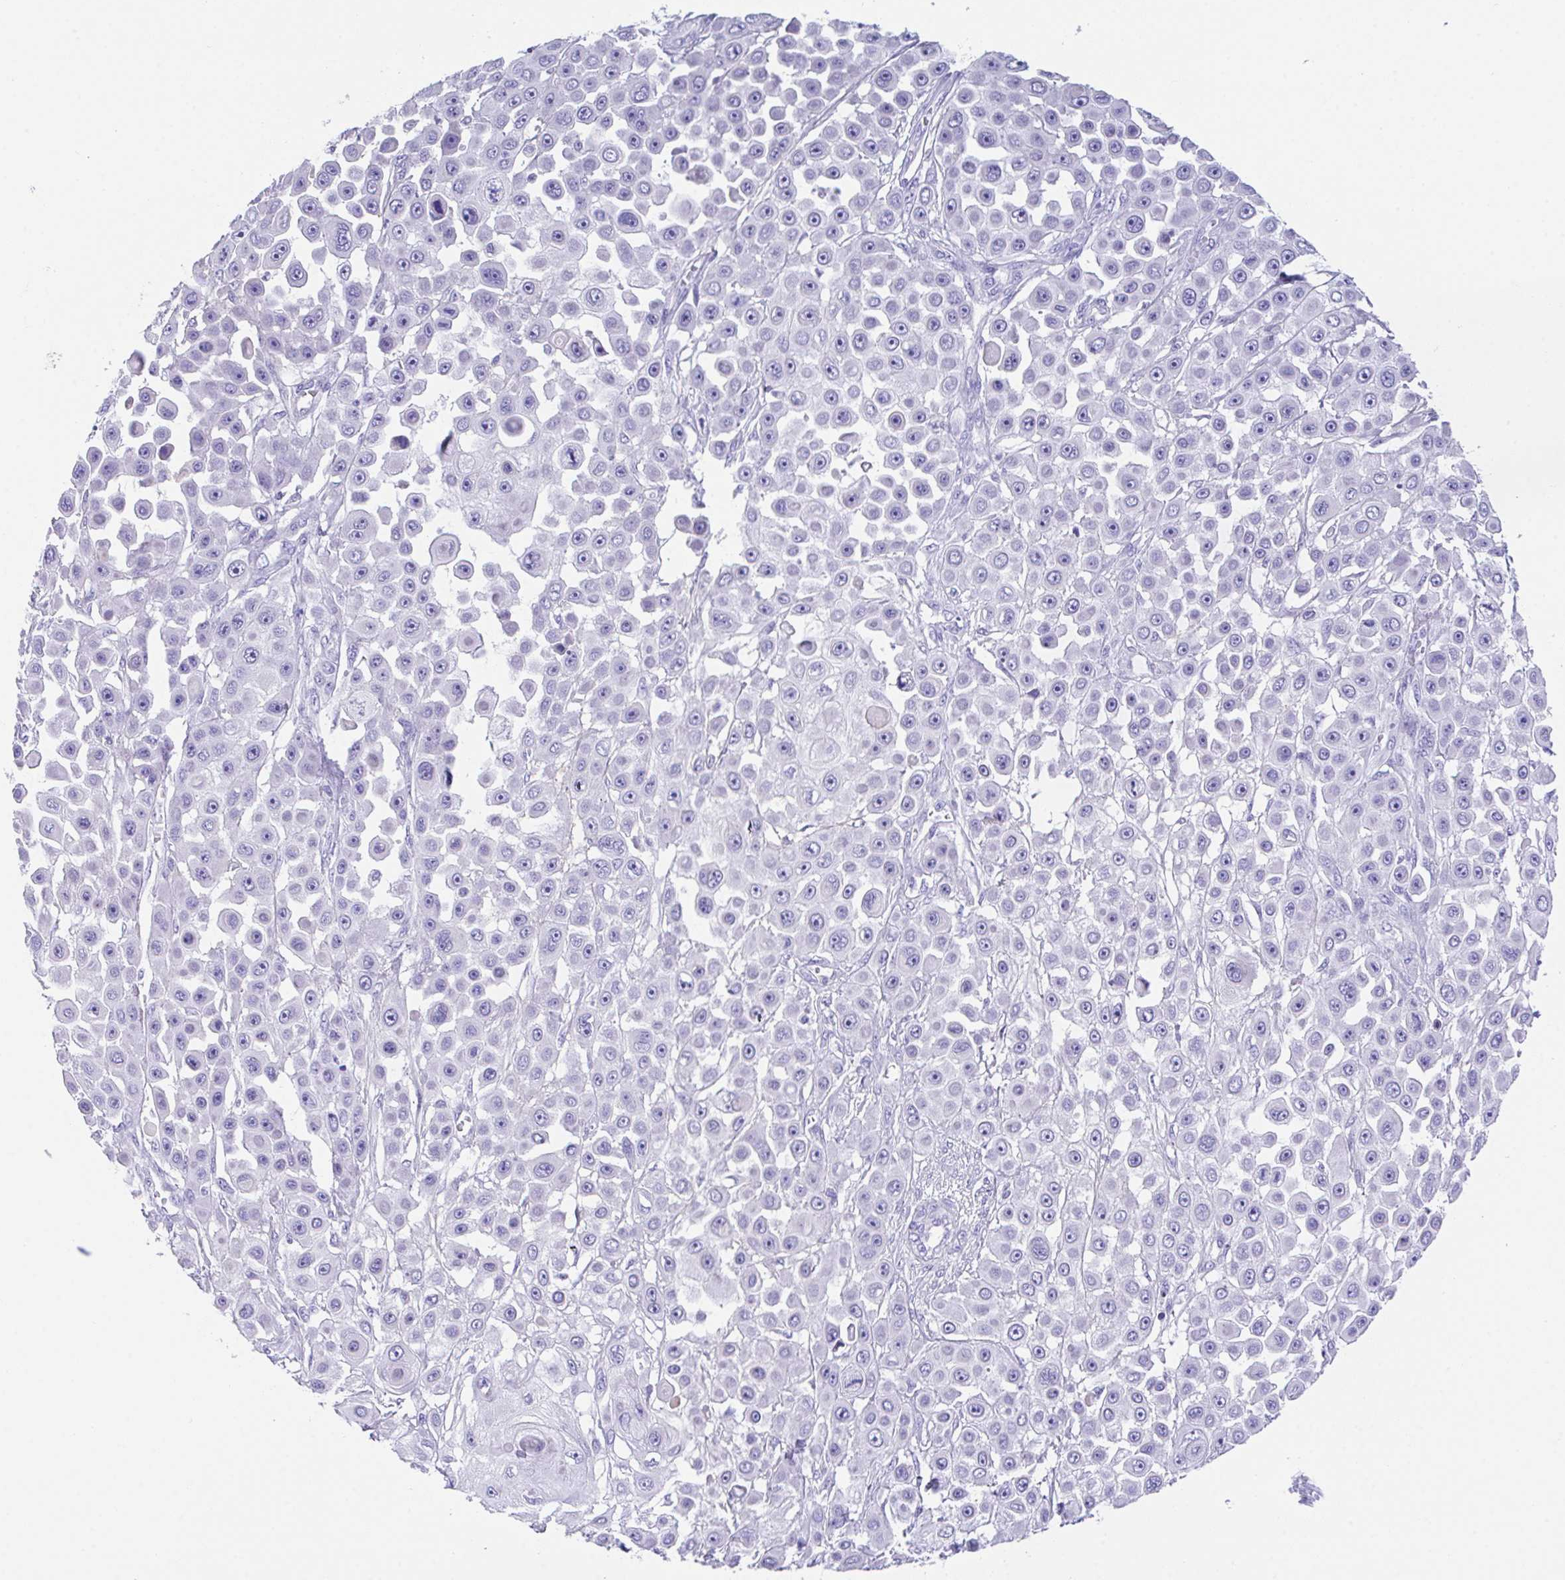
{"staining": {"intensity": "negative", "quantity": "none", "location": "none"}, "tissue": "skin cancer", "cell_type": "Tumor cells", "image_type": "cancer", "snomed": [{"axis": "morphology", "description": "Squamous cell carcinoma, NOS"}, {"axis": "topography", "description": "Skin"}], "caption": "IHC image of neoplastic tissue: skin cancer (squamous cell carcinoma) stained with DAB (3,3'-diaminobenzidine) exhibits no significant protein staining in tumor cells.", "gene": "SLC16A6", "patient": {"sex": "male", "age": 67}}